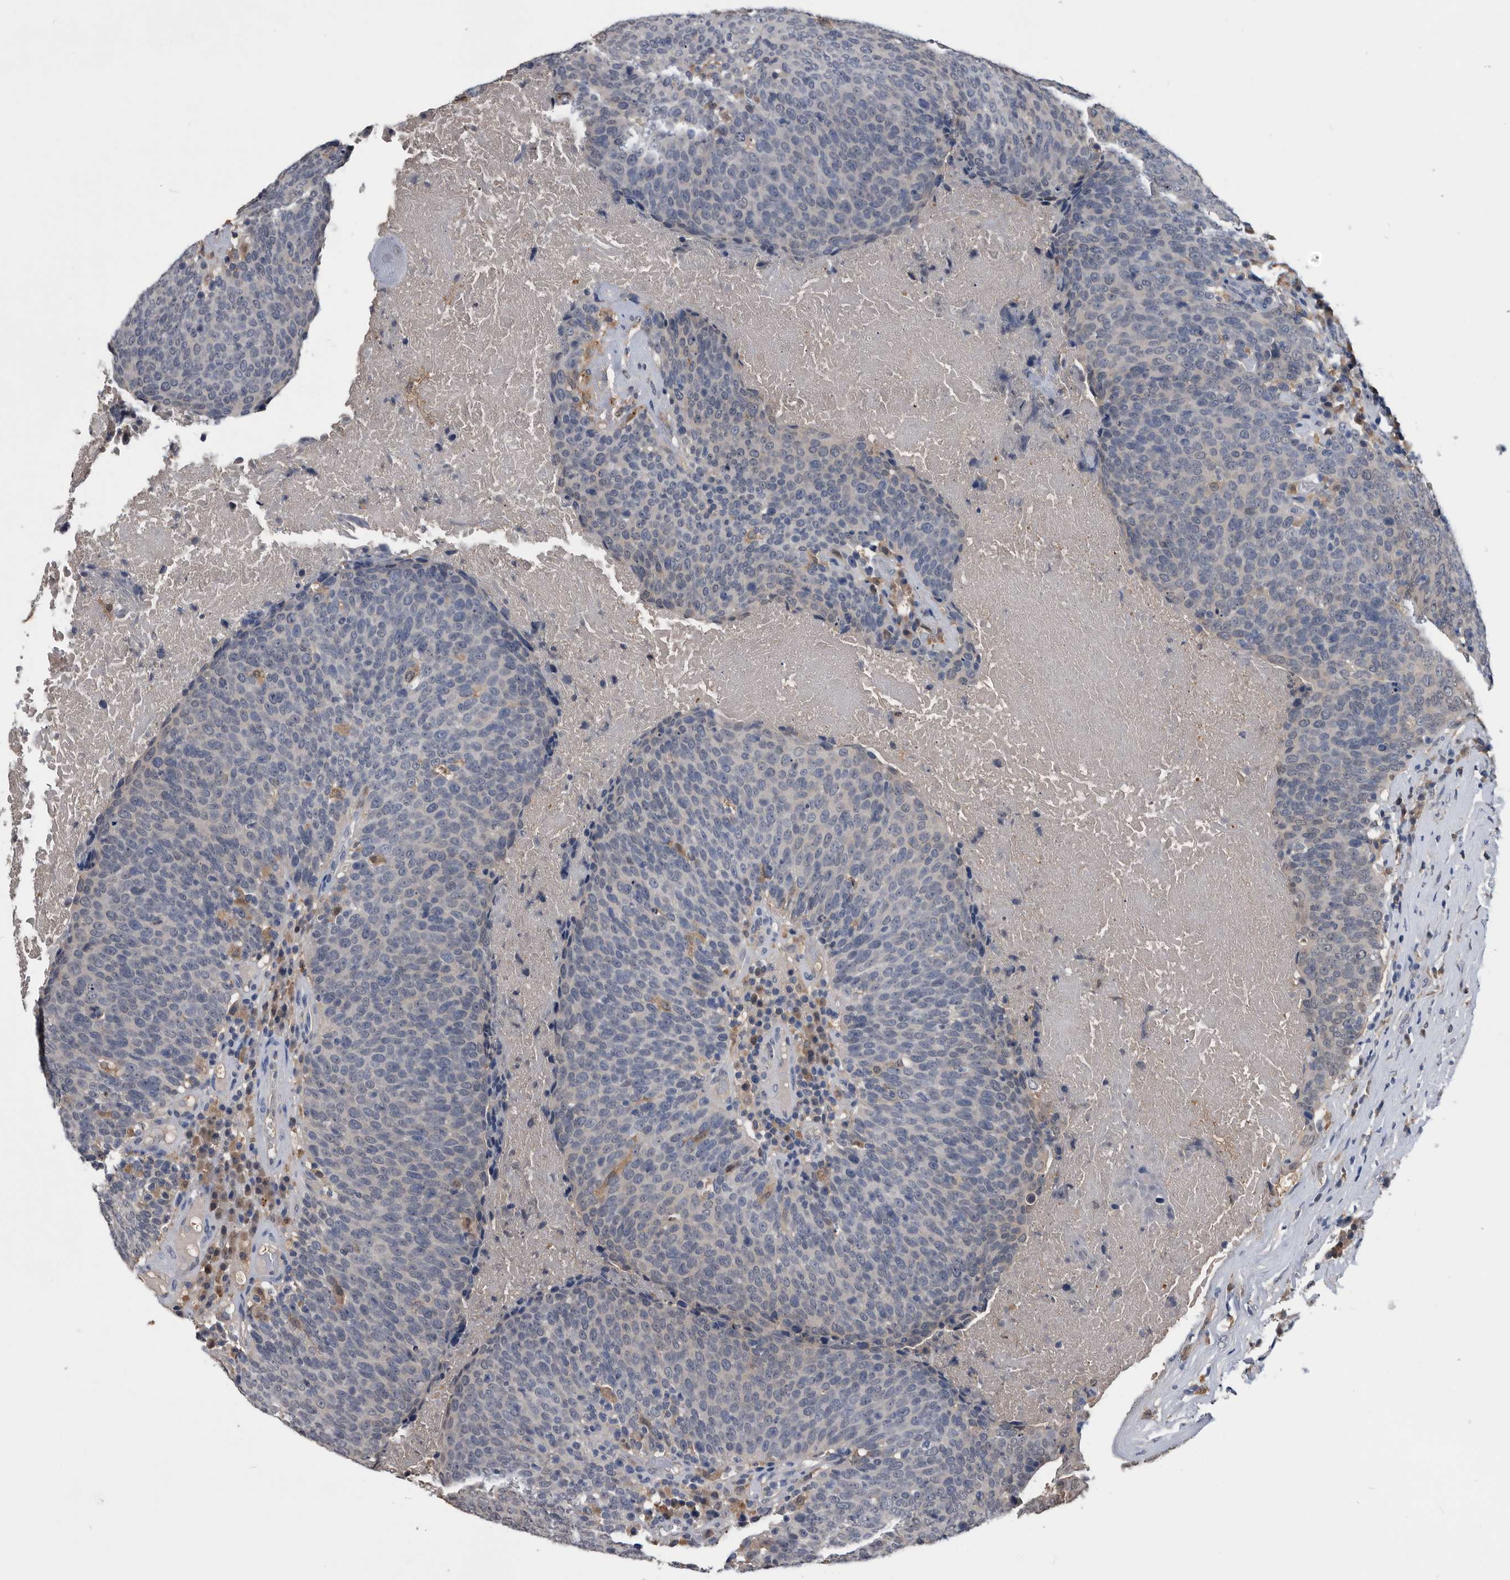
{"staining": {"intensity": "negative", "quantity": "none", "location": "none"}, "tissue": "head and neck cancer", "cell_type": "Tumor cells", "image_type": "cancer", "snomed": [{"axis": "morphology", "description": "Squamous cell carcinoma, NOS"}, {"axis": "morphology", "description": "Squamous cell carcinoma, metastatic, NOS"}, {"axis": "topography", "description": "Lymph node"}, {"axis": "topography", "description": "Head-Neck"}], "caption": "This is an immunohistochemistry (IHC) photomicrograph of human head and neck cancer. There is no expression in tumor cells.", "gene": "PDXK", "patient": {"sex": "male", "age": 62}}